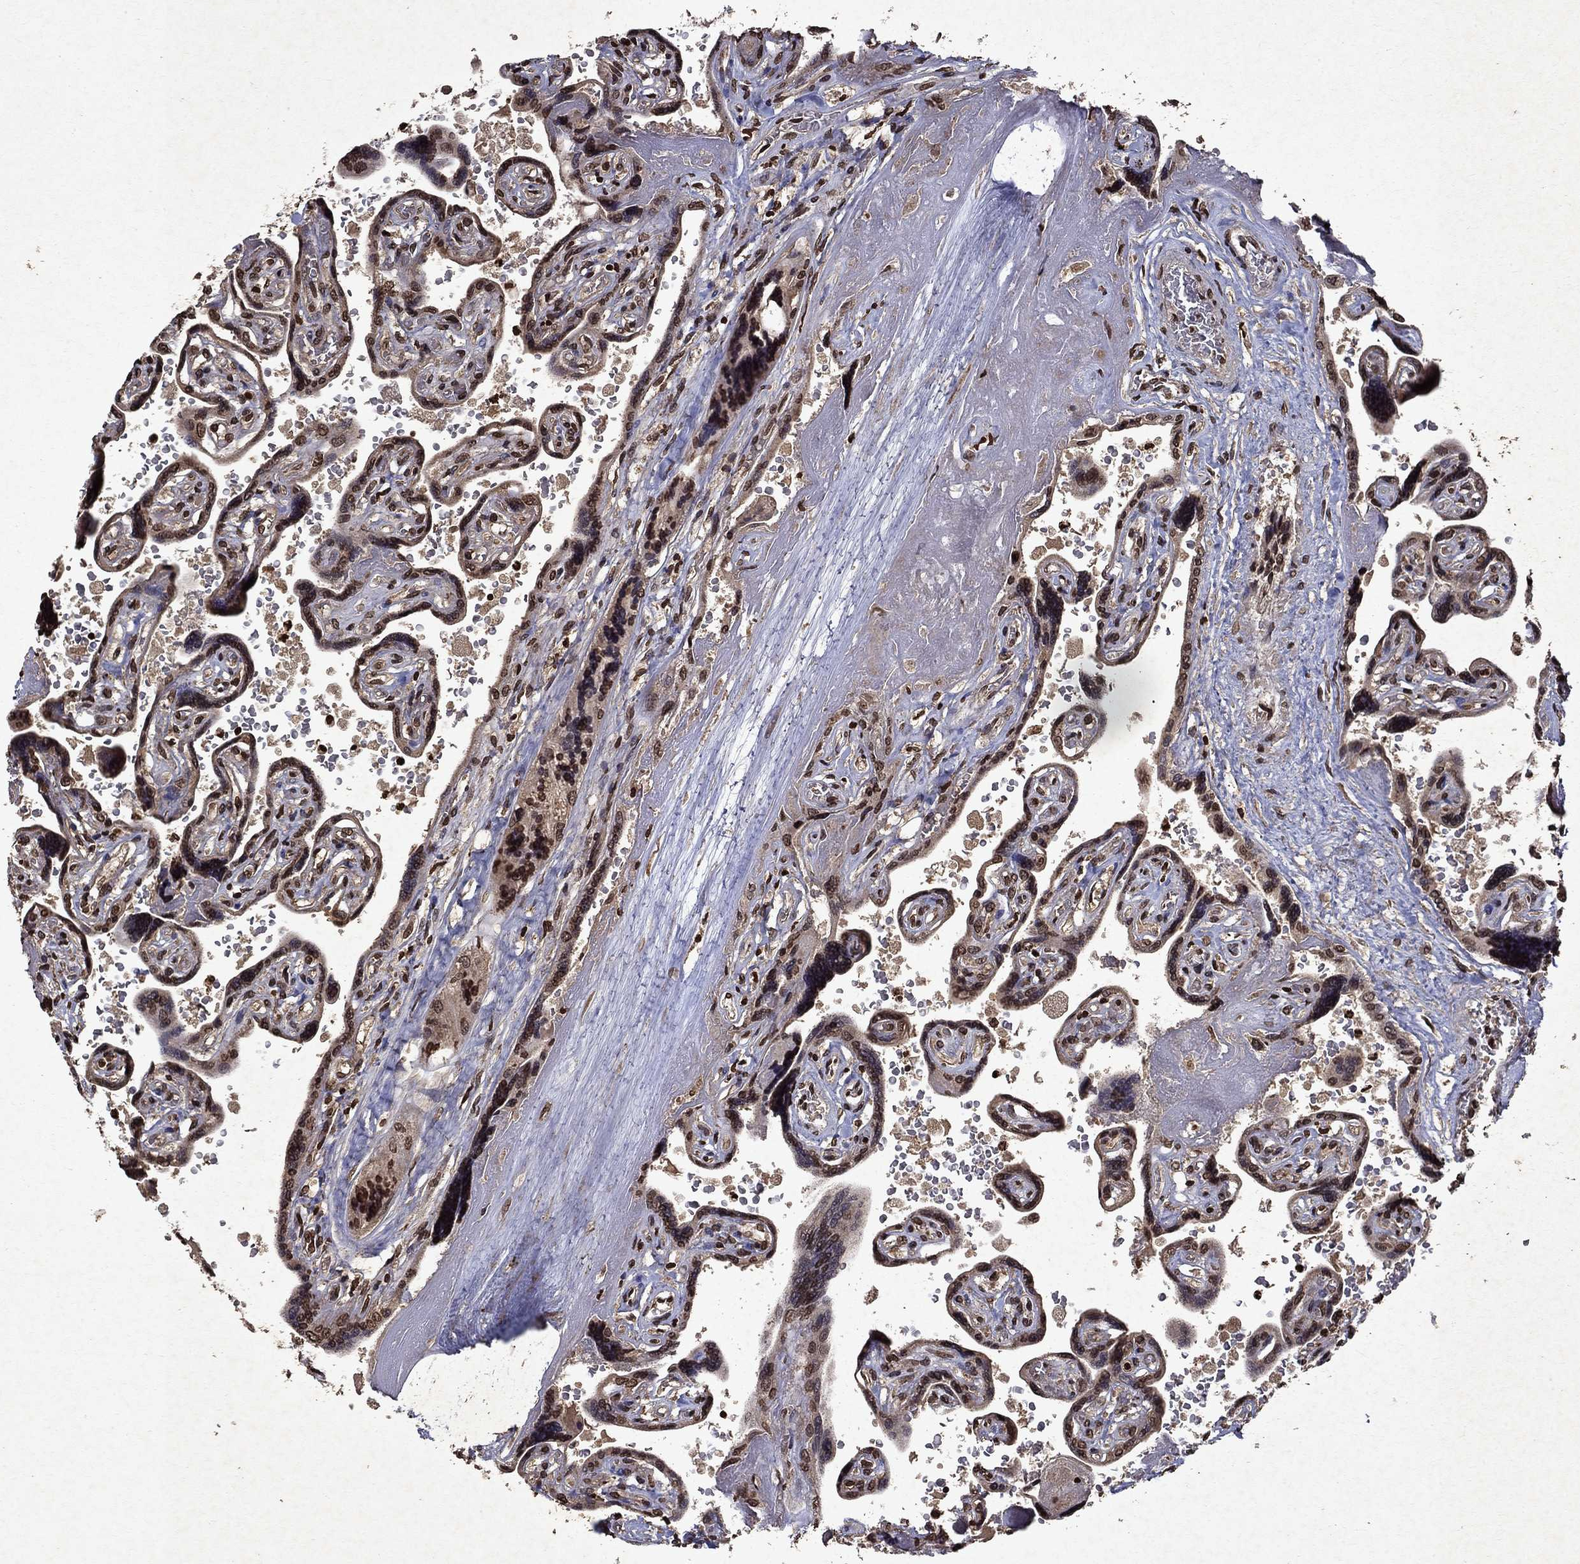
{"staining": {"intensity": "moderate", "quantity": "25%-75%", "location": "nuclear"}, "tissue": "placenta", "cell_type": "Decidual cells", "image_type": "normal", "snomed": [{"axis": "morphology", "description": "Normal tissue, NOS"}, {"axis": "topography", "description": "Placenta"}], "caption": "Human placenta stained with a brown dye demonstrates moderate nuclear positive expression in about 25%-75% of decidual cells.", "gene": "PIN4", "patient": {"sex": "female", "age": 32}}